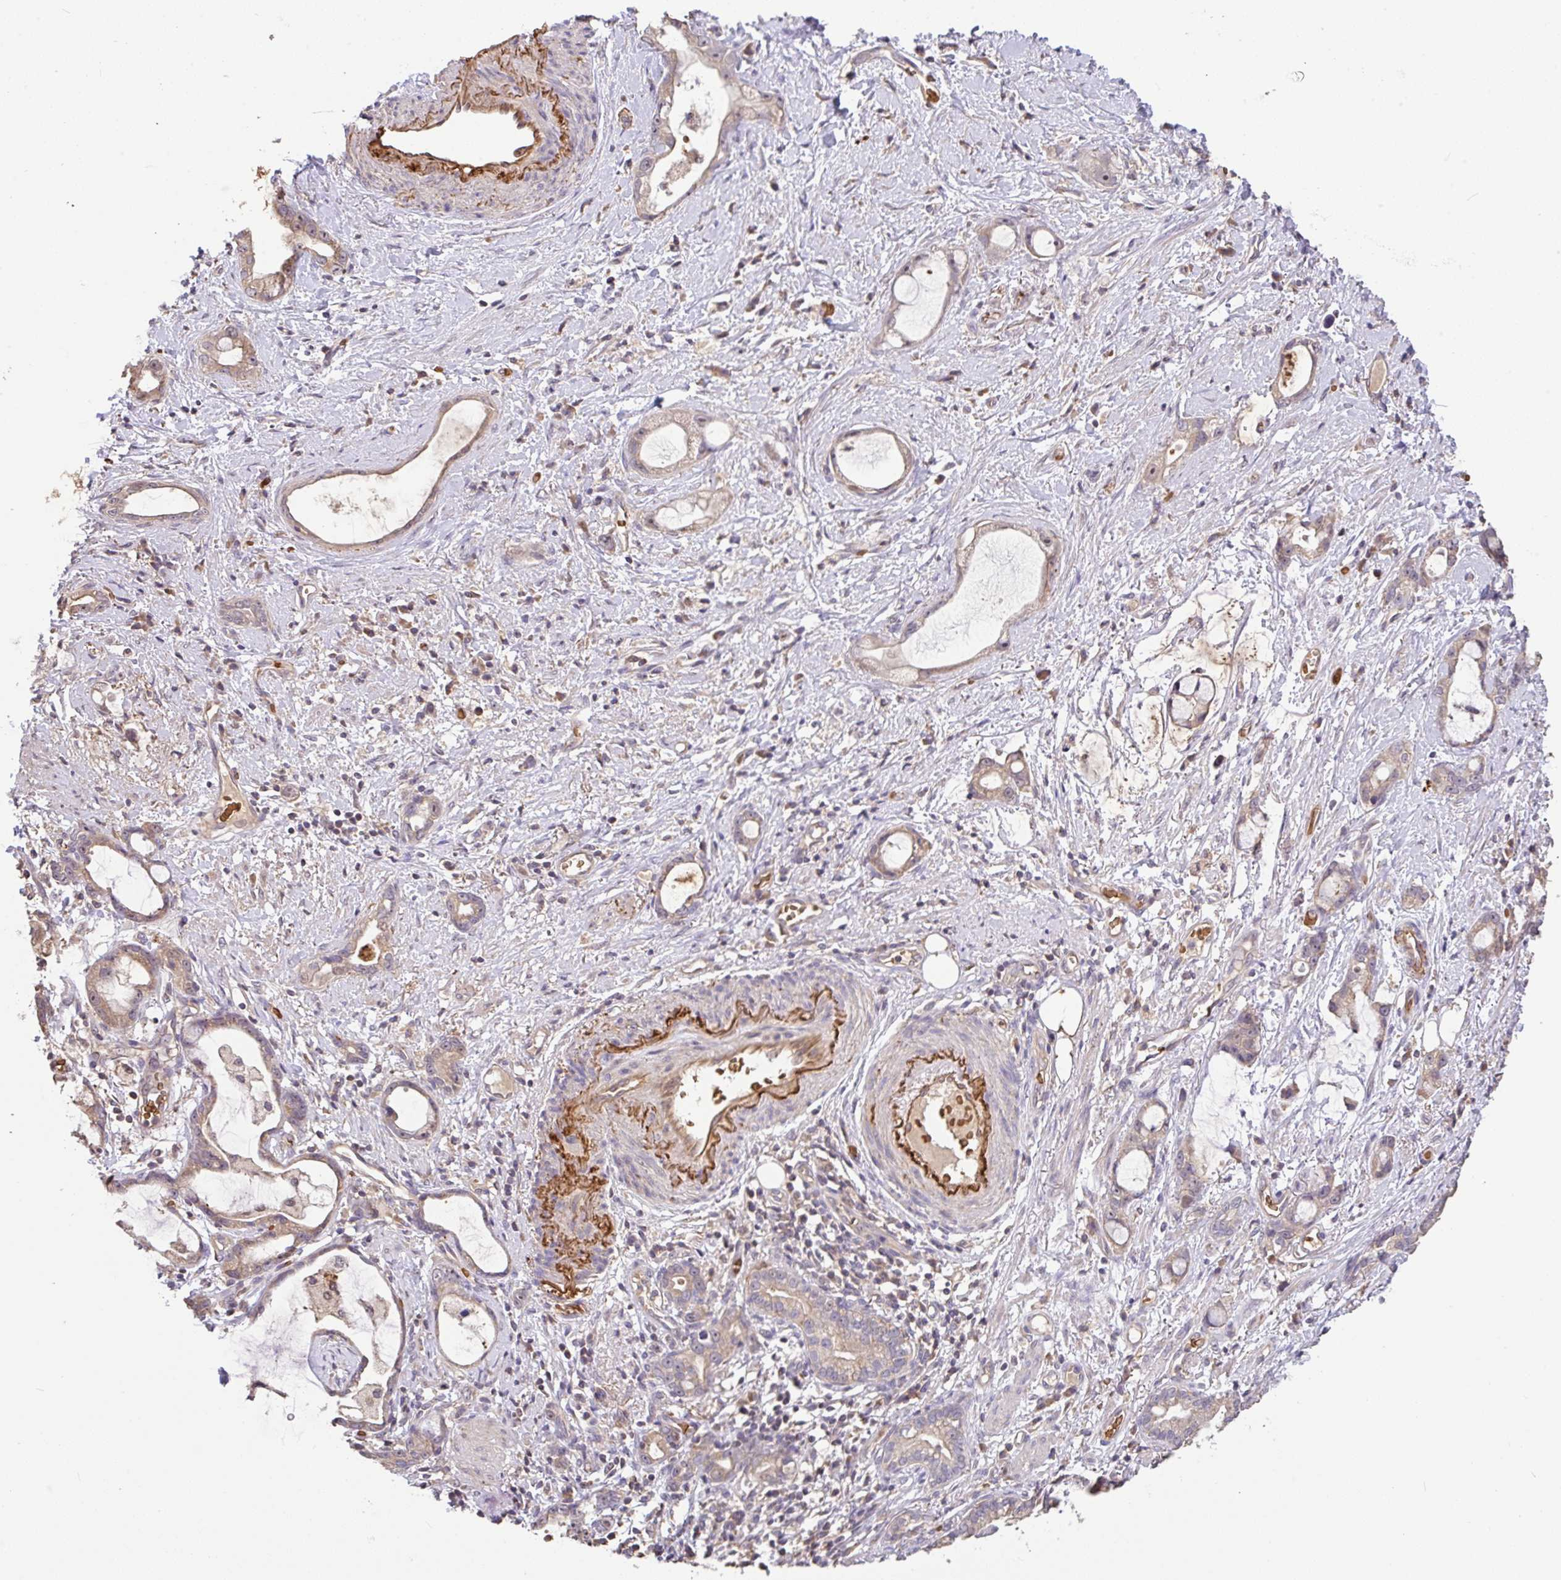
{"staining": {"intensity": "weak", "quantity": "<25%", "location": "cytoplasmic/membranous"}, "tissue": "stomach cancer", "cell_type": "Tumor cells", "image_type": "cancer", "snomed": [{"axis": "morphology", "description": "Adenocarcinoma, NOS"}, {"axis": "topography", "description": "Stomach"}], "caption": "The micrograph displays no significant staining in tumor cells of adenocarcinoma (stomach).", "gene": "C1QTNF9B", "patient": {"sex": "male", "age": 55}}